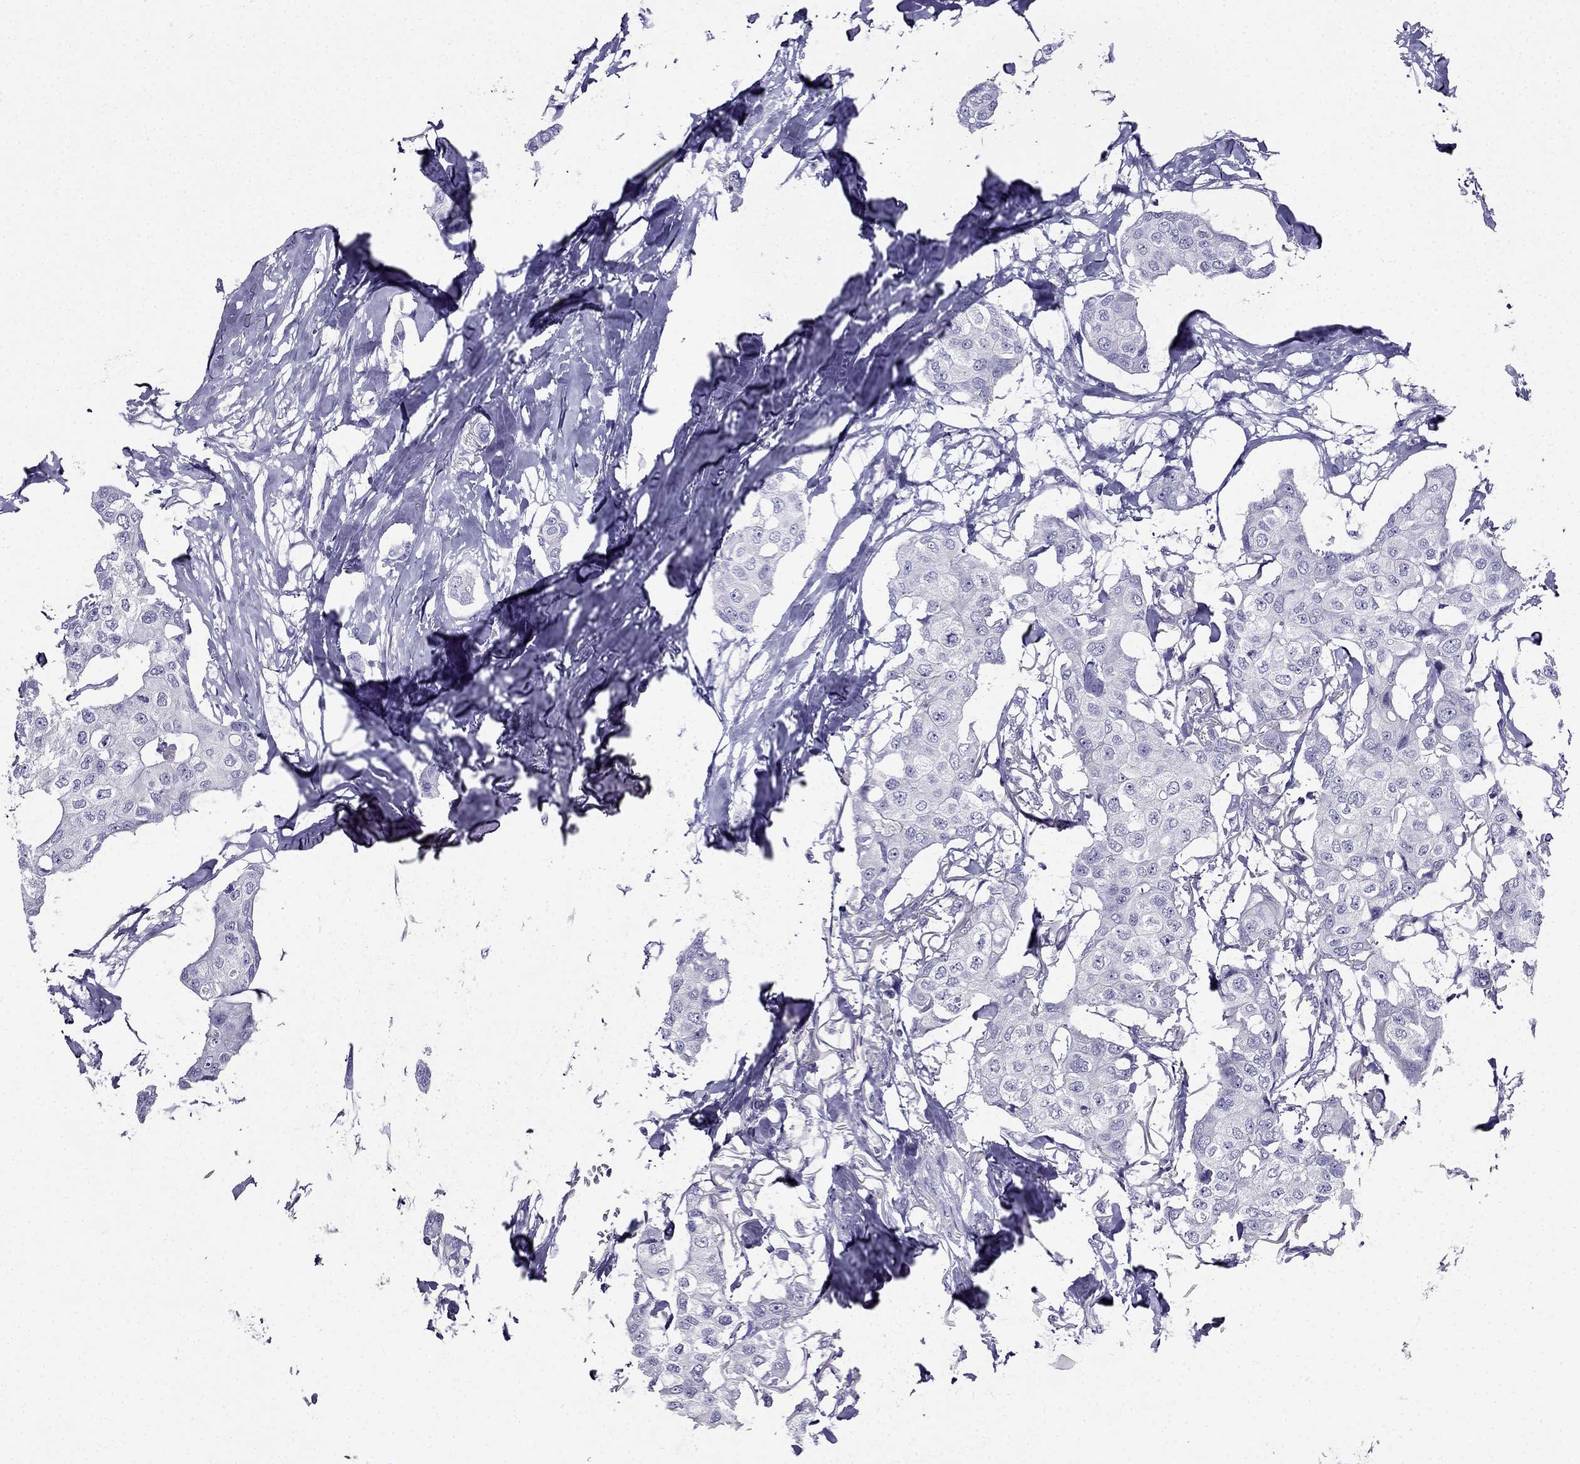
{"staining": {"intensity": "negative", "quantity": "none", "location": "none"}, "tissue": "breast cancer", "cell_type": "Tumor cells", "image_type": "cancer", "snomed": [{"axis": "morphology", "description": "Duct carcinoma"}, {"axis": "topography", "description": "Breast"}], "caption": "This micrograph is of breast cancer (intraductal carcinoma) stained with immunohistochemistry (IHC) to label a protein in brown with the nuclei are counter-stained blue. There is no staining in tumor cells. Nuclei are stained in blue.", "gene": "ZNF541", "patient": {"sex": "female", "age": 80}}